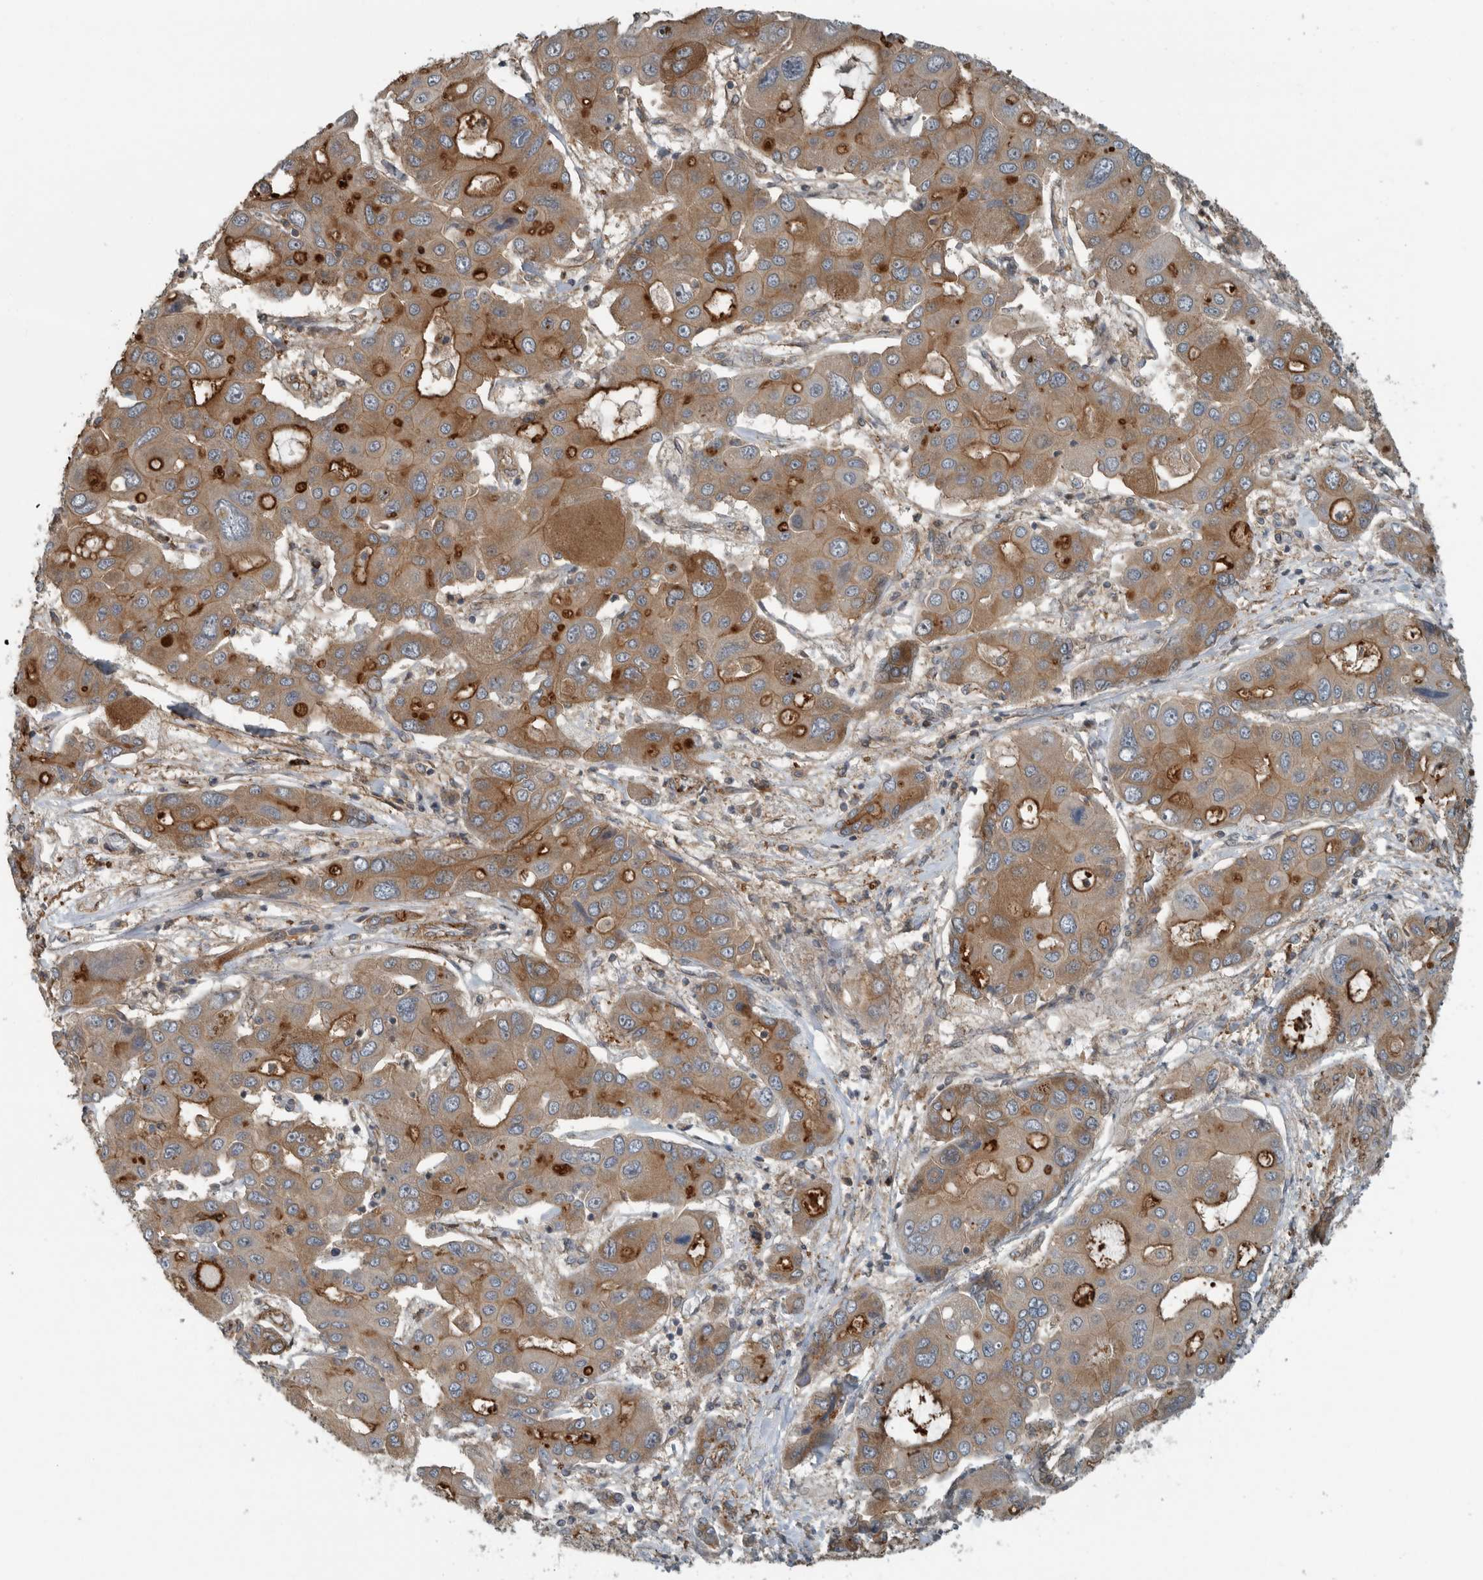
{"staining": {"intensity": "strong", "quantity": "25%-75%", "location": "cytoplasmic/membranous"}, "tissue": "liver cancer", "cell_type": "Tumor cells", "image_type": "cancer", "snomed": [{"axis": "morphology", "description": "Cholangiocarcinoma"}, {"axis": "topography", "description": "Liver"}], "caption": "Human liver cancer stained with a brown dye exhibits strong cytoplasmic/membranous positive expression in approximately 25%-75% of tumor cells.", "gene": "AMFR", "patient": {"sex": "male", "age": 67}}